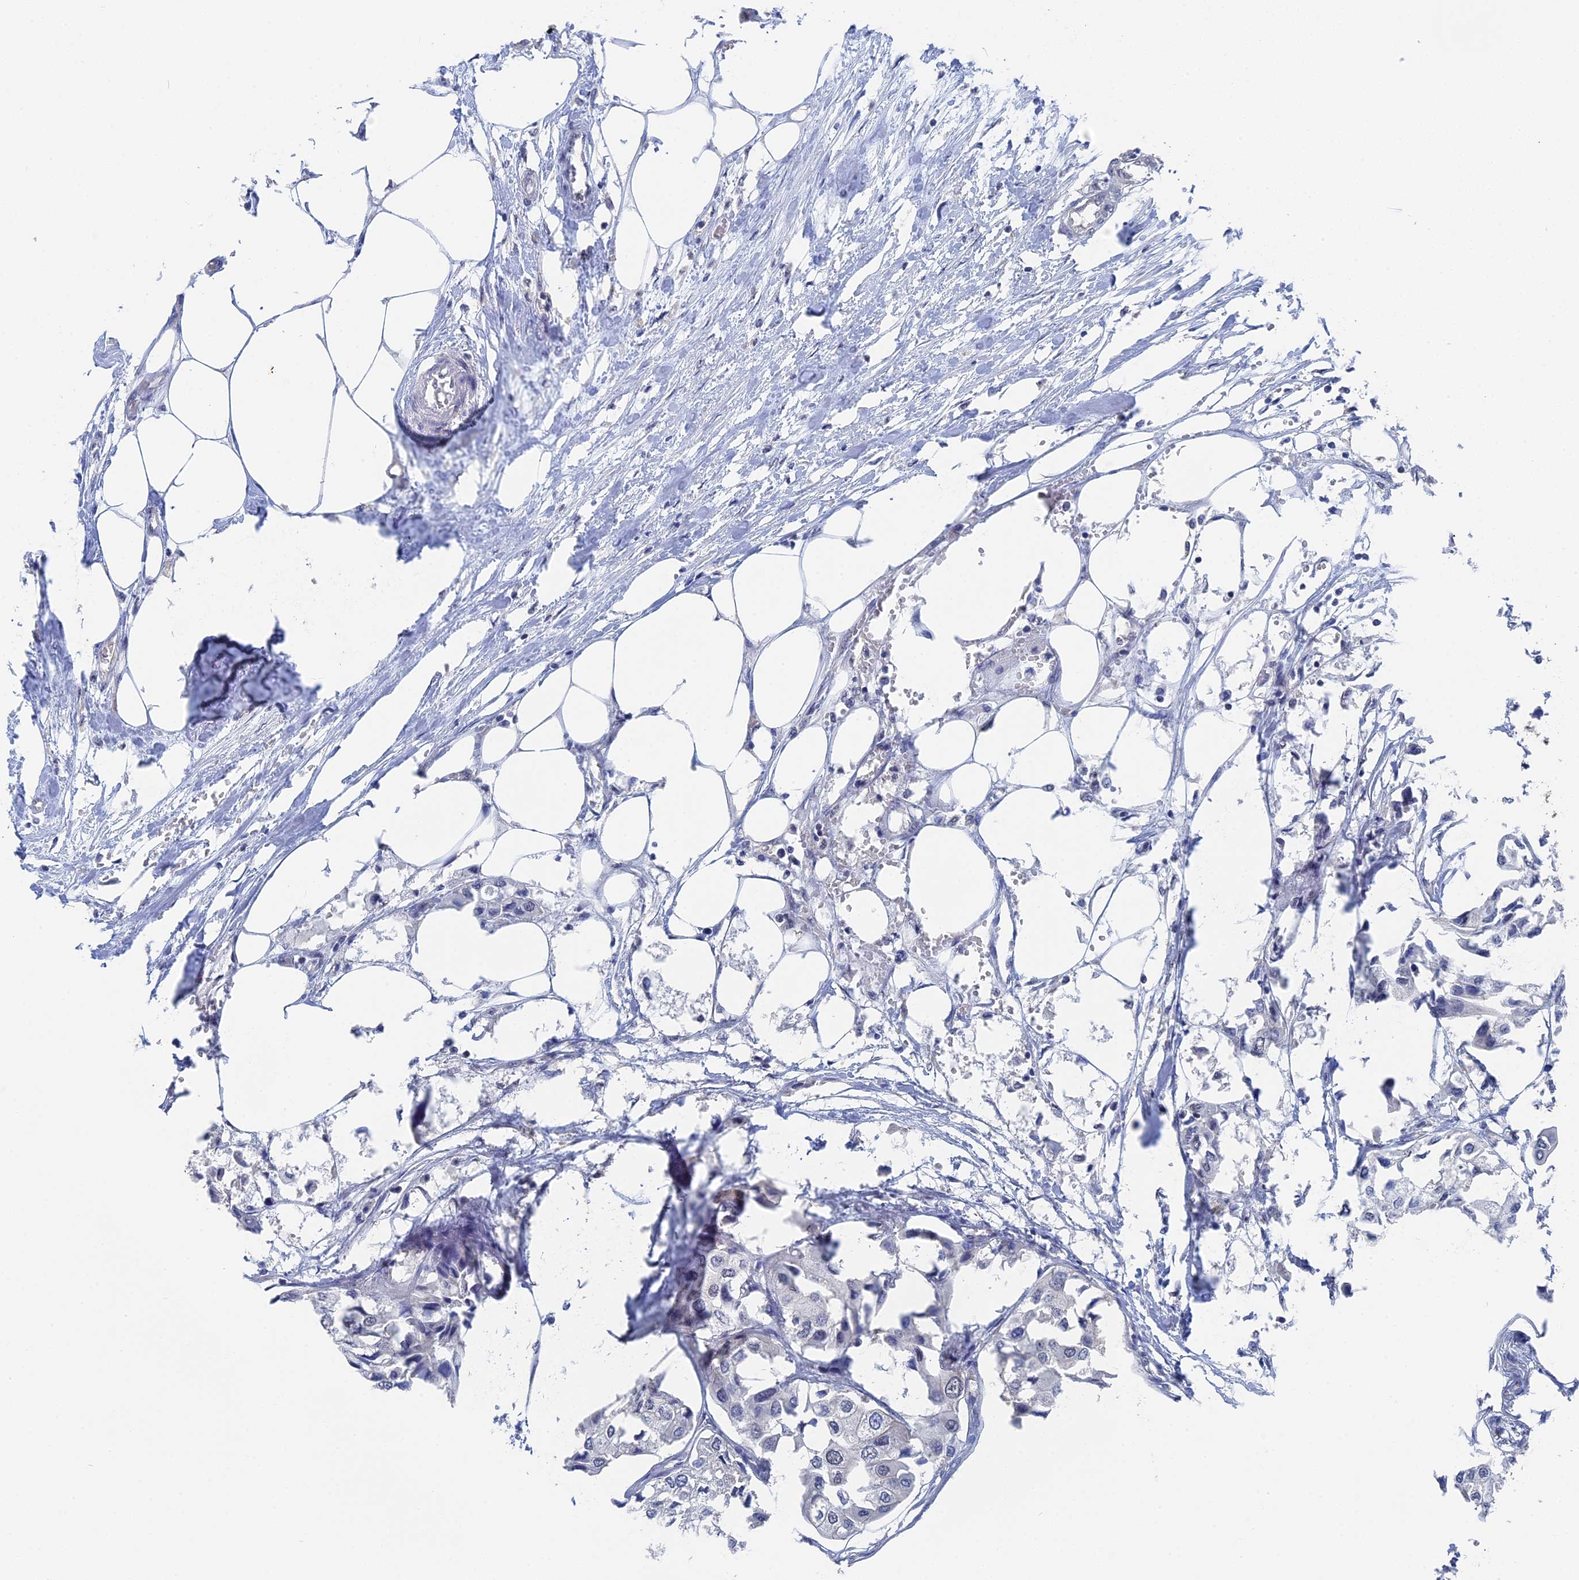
{"staining": {"intensity": "negative", "quantity": "none", "location": "none"}, "tissue": "urothelial cancer", "cell_type": "Tumor cells", "image_type": "cancer", "snomed": [{"axis": "morphology", "description": "Urothelial carcinoma, High grade"}, {"axis": "topography", "description": "Urinary bladder"}], "caption": "Tumor cells are negative for brown protein staining in high-grade urothelial carcinoma.", "gene": "TSSC4", "patient": {"sex": "male", "age": 64}}